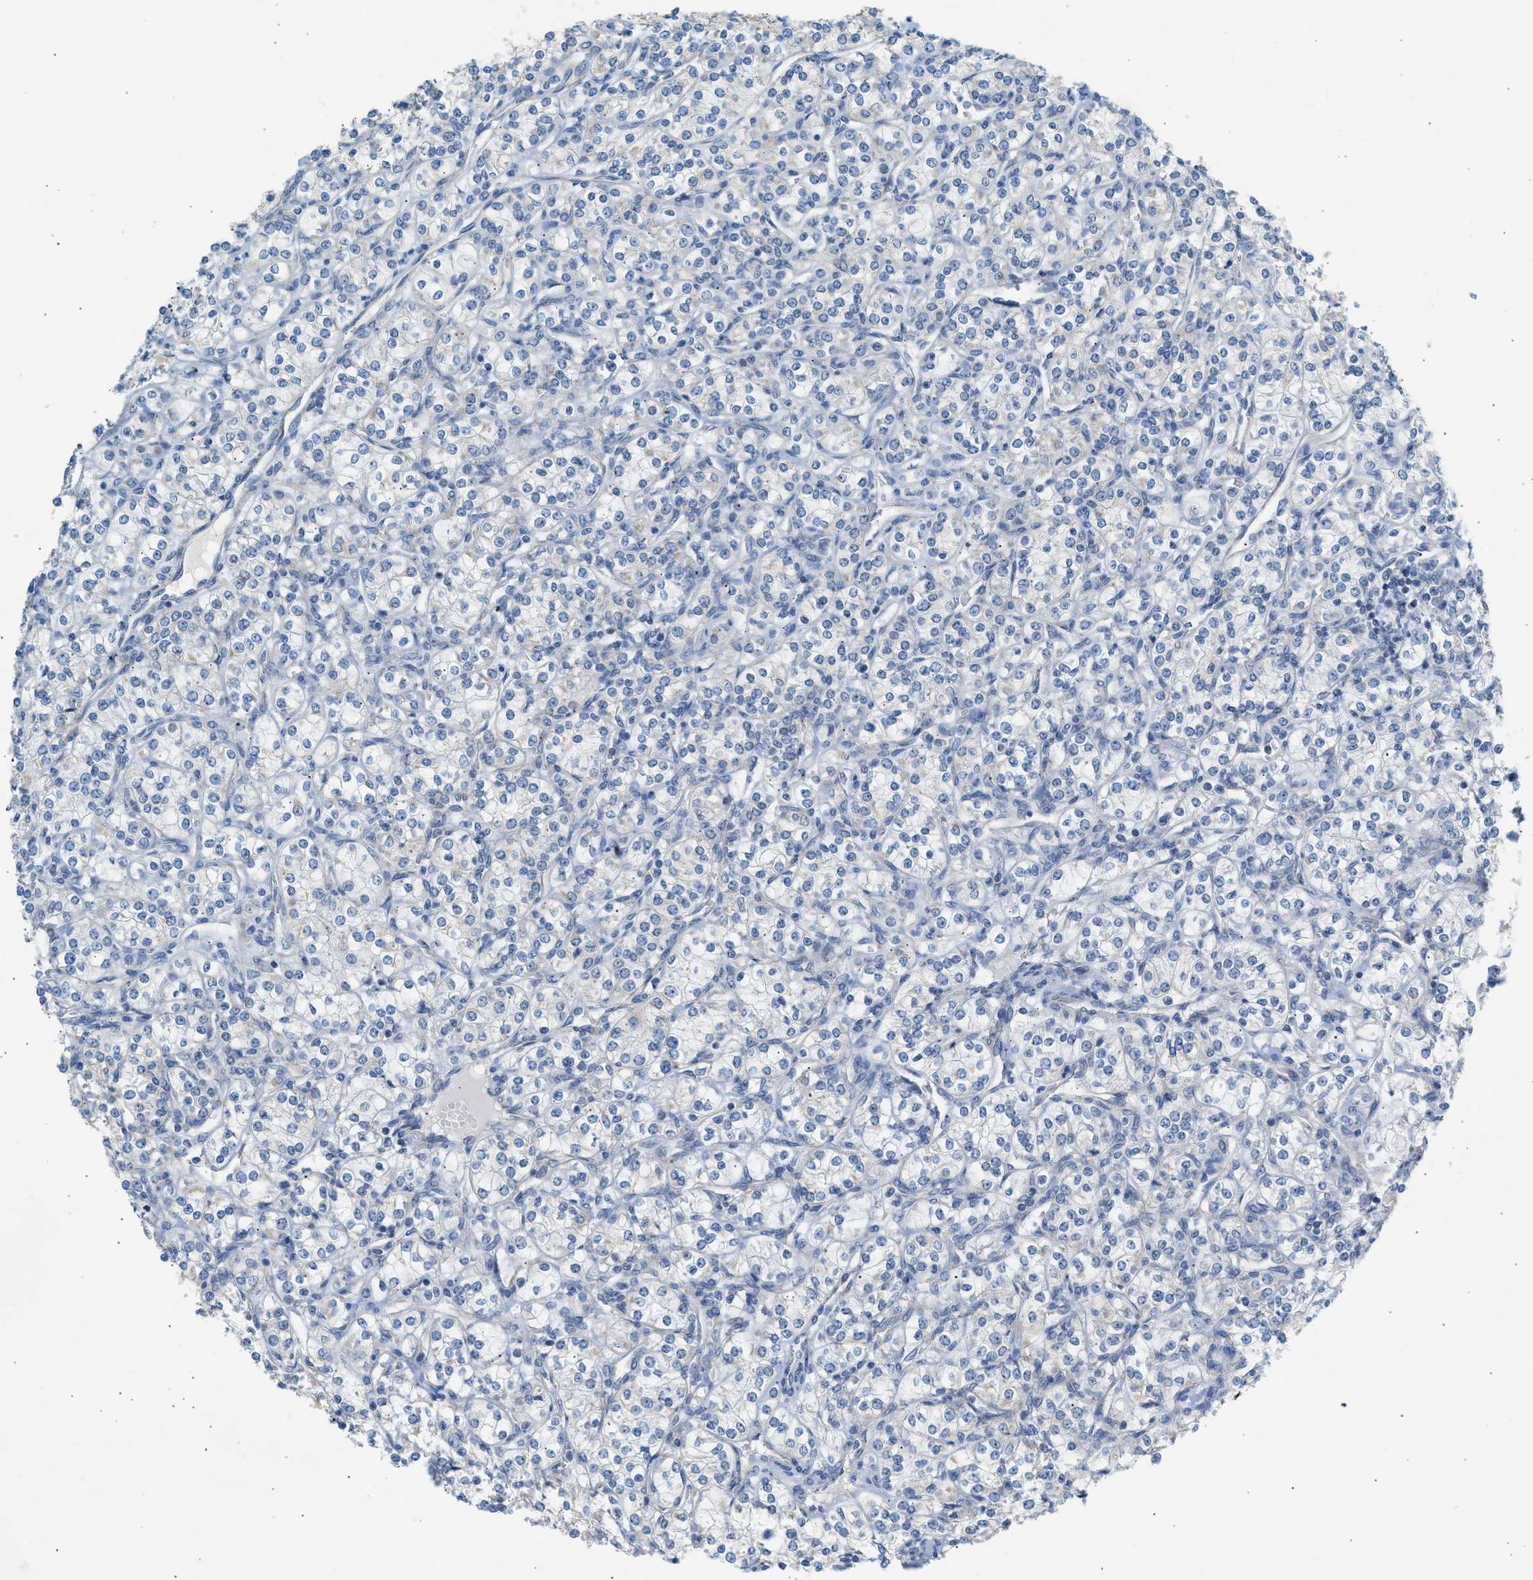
{"staining": {"intensity": "negative", "quantity": "none", "location": "none"}, "tissue": "renal cancer", "cell_type": "Tumor cells", "image_type": "cancer", "snomed": [{"axis": "morphology", "description": "Adenocarcinoma, NOS"}, {"axis": "topography", "description": "Kidney"}], "caption": "Adenocarcinoma (renal) was stained to show a protein in brown. There is no significant positivity in tumor cells.", "gene": "NDUFS8", "patient": {"sex": "male", "age": 77}}